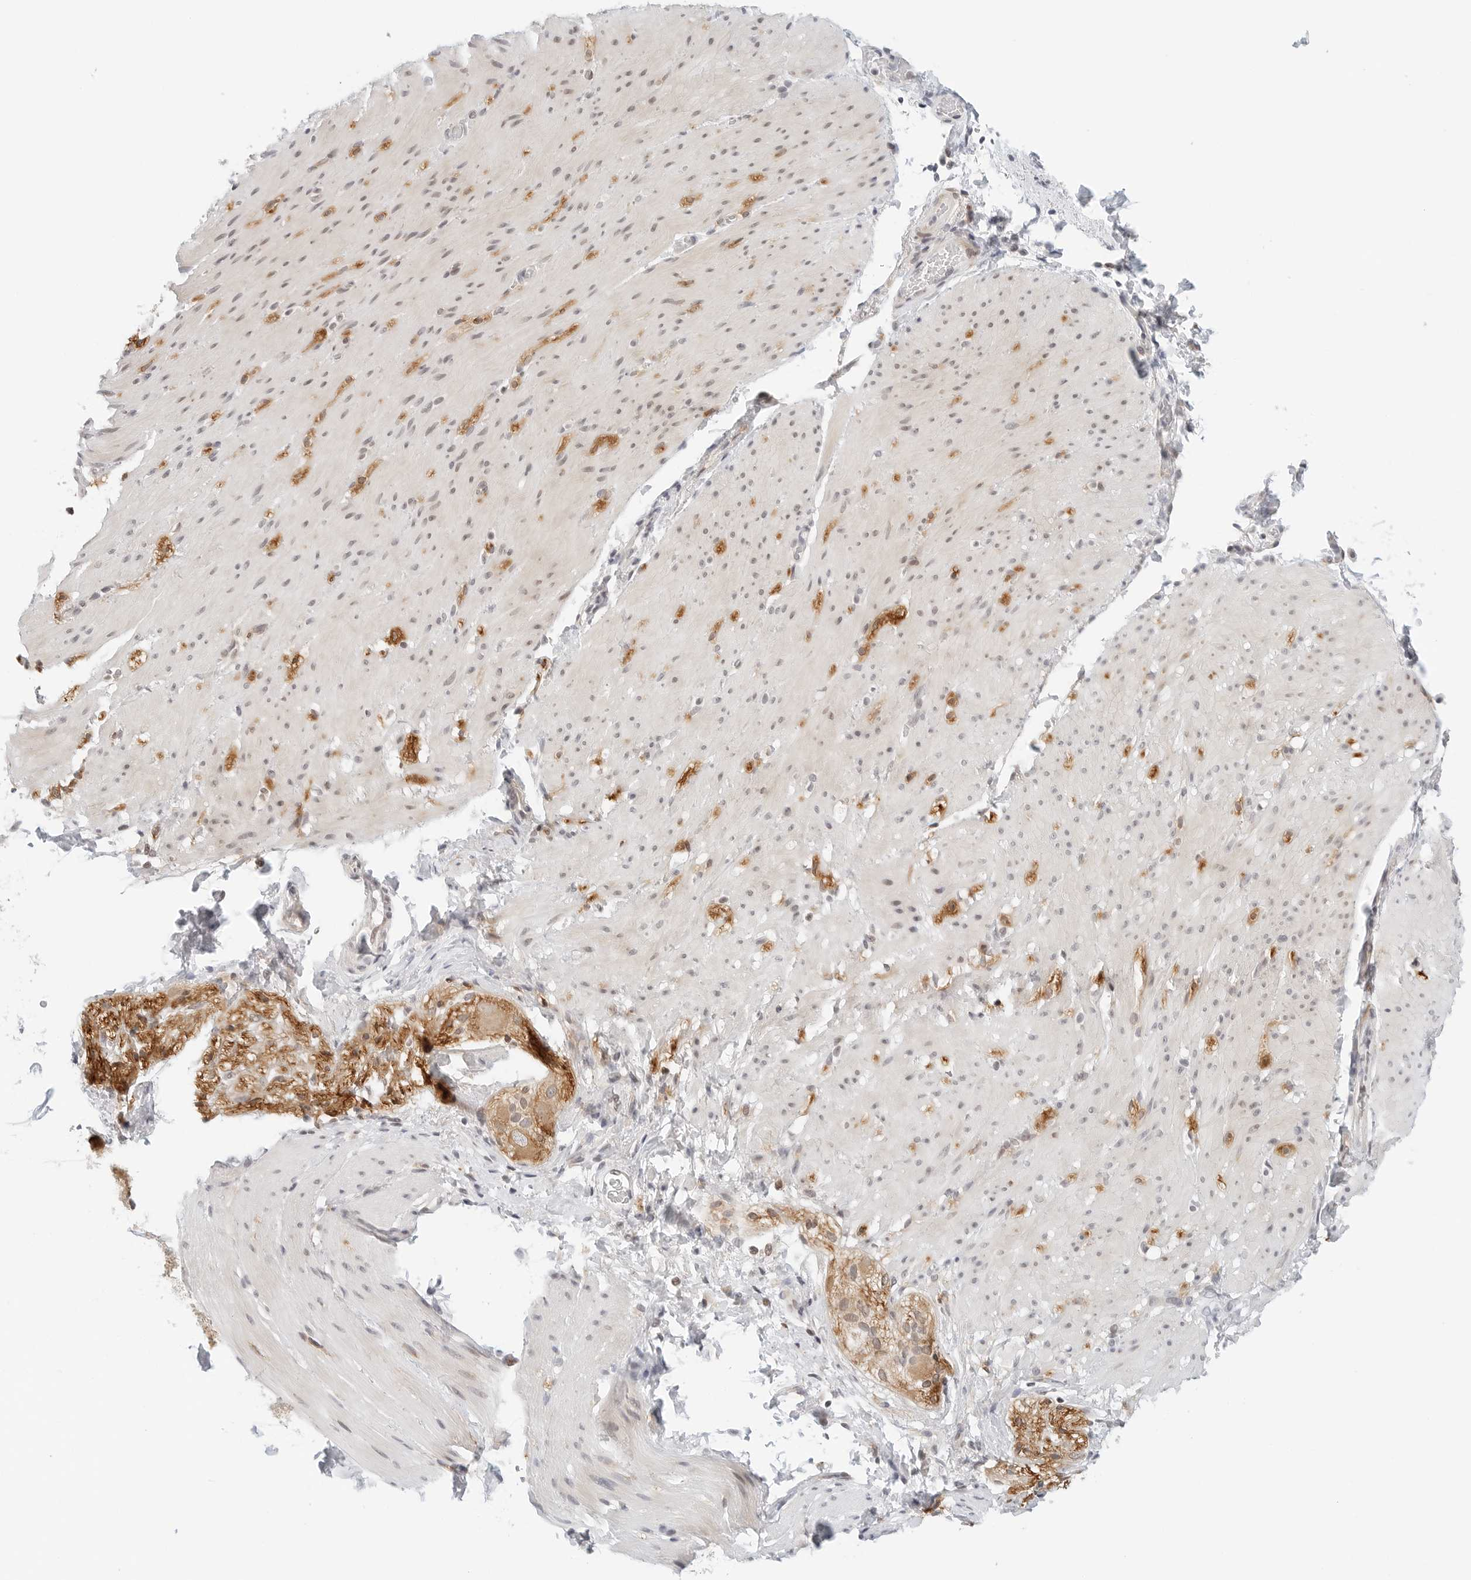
{"staining": {"intensity": "negative", "quantity": "none", "location": "none"}, "tissue": "smooth muscle", "cell_type": "Smooth muscle cells", "image_type": "normal", "snomed": [{"axis": "morphology", "description": "Normal tissue, NOS"}, {"axis": "topography", "description": "Smooth muscle"}, {"axis": "topography", "description": "Small intestine"}], "caption": "A histopathology image of smooth muscle stained for a protein reveals no brown staining in smooth muscle cells.", "gene": "PARP10", "patient": {"sex": "female", "age": 84}}